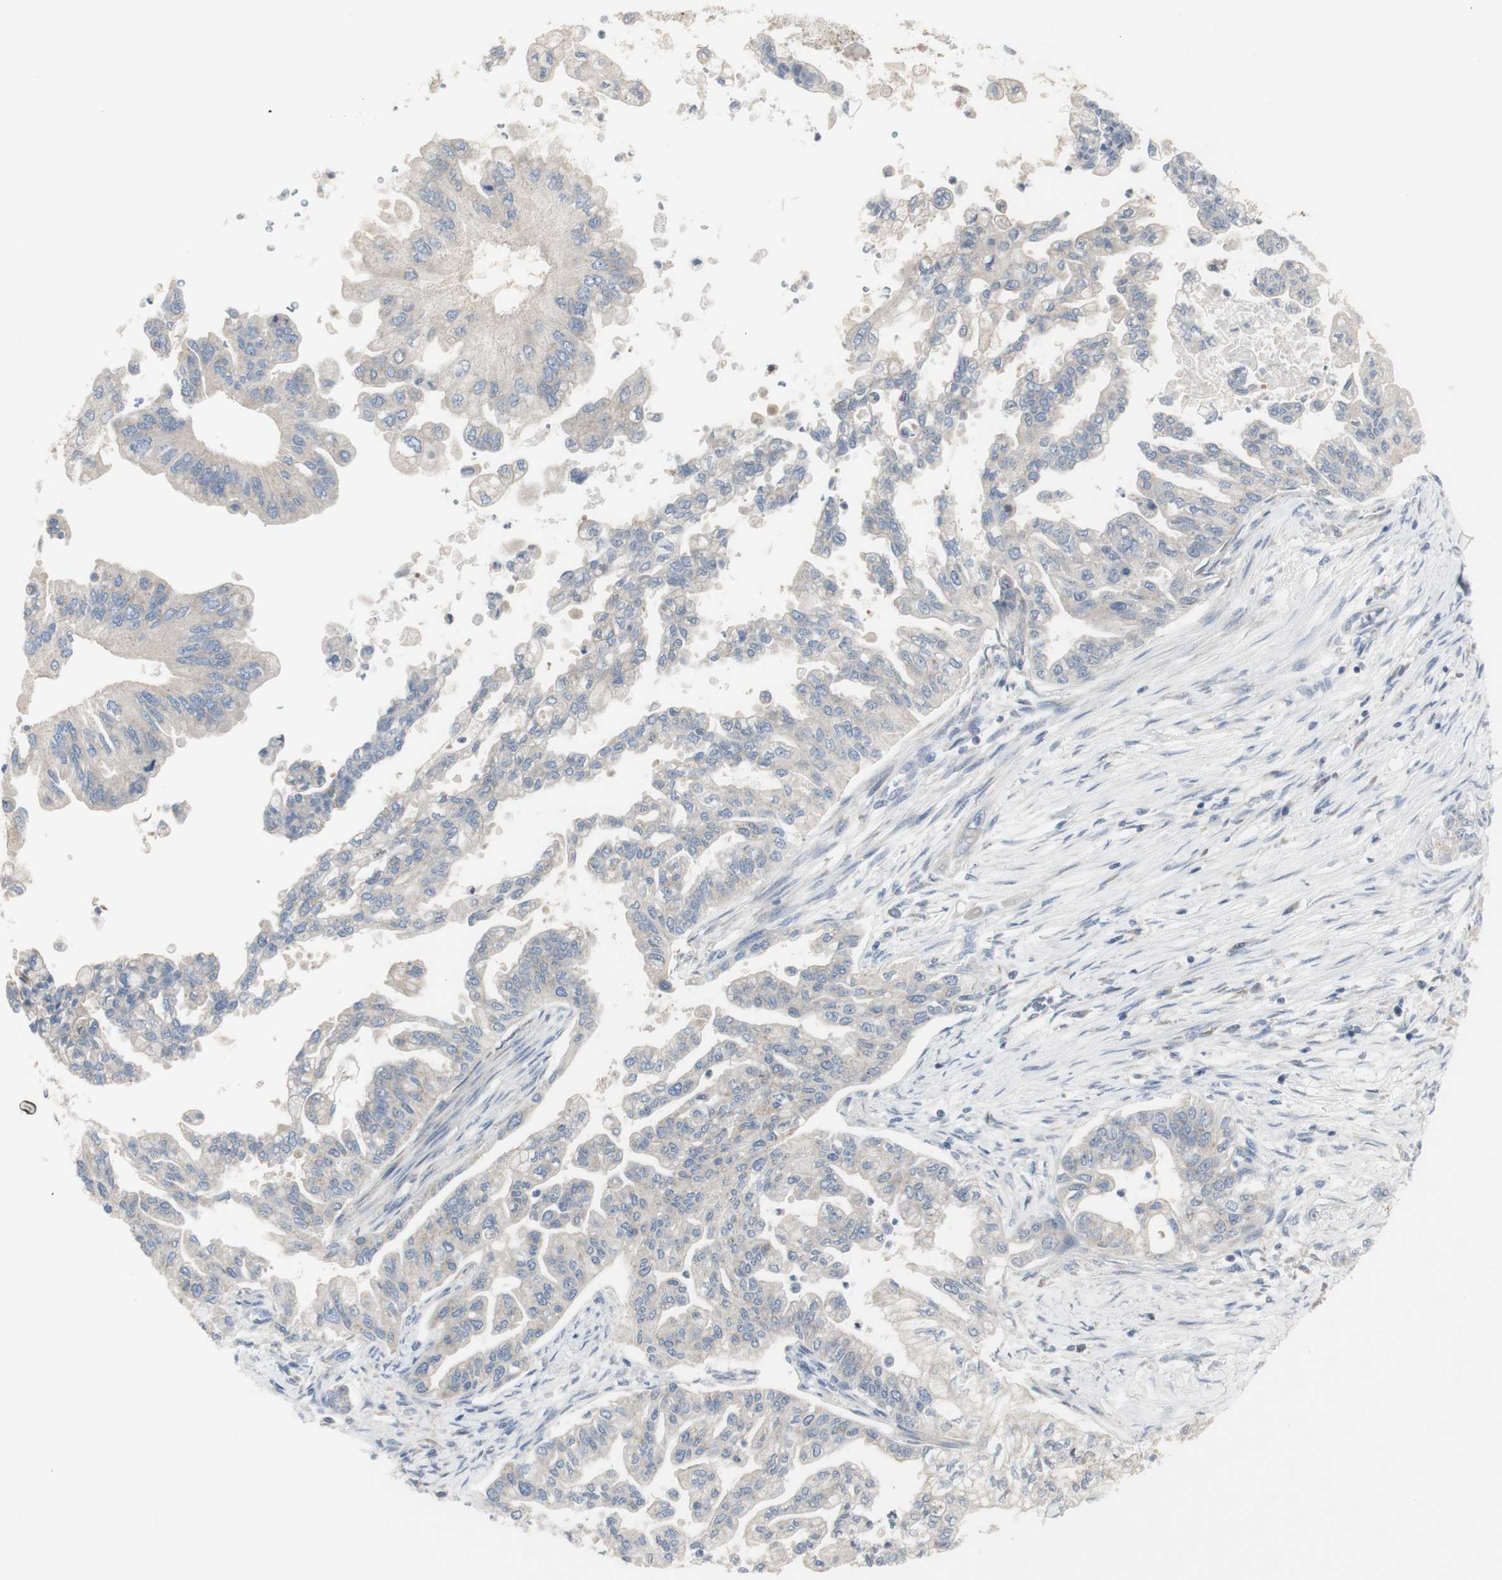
{"staining": {"intensity": "negative", "quantity": "none", "location": "none"}, "tissue": "pancreatic cancer", "cell_type": "Tumor cells", "image_type": "cancer", "snomed": [{"axis": "morphology", "description": "Normal tissue, NOS"}, {"axis": "topography", "description": "Pancreas"}], "caption": "Tumor cells show no significant protein positivity in pancreatic cancer.", "gene": "C3orf52", "patient": {"sex": "male", "age": 42}}